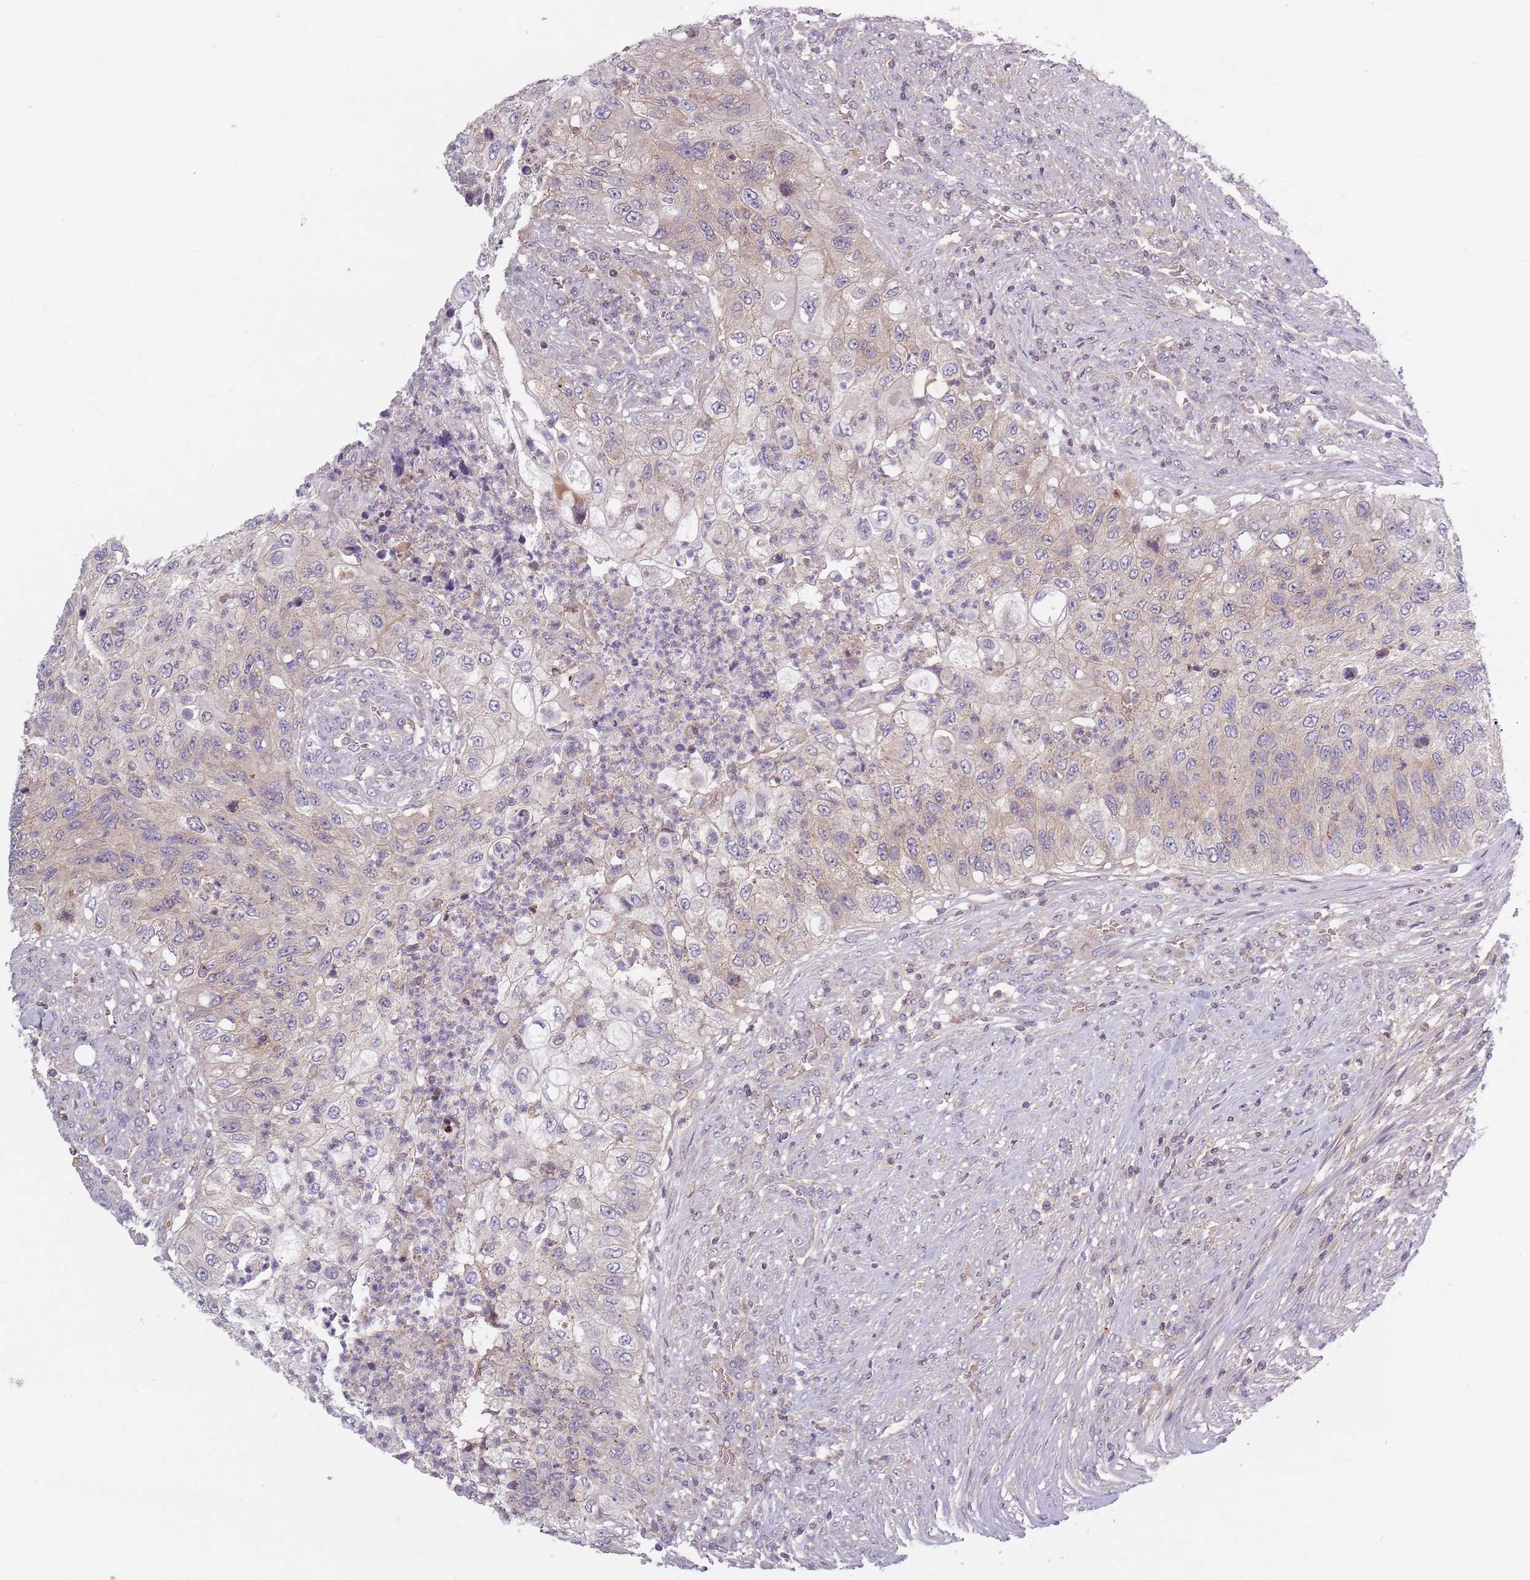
{"staining": {"intensity": "negative", "quantity": "none", "location": "none"}, "tissue": "urothelial cancer", "cell_type": "Tumor cells", "image_type": "cancer", "snomed": [{"axis": "morphology", "description": "Urothelial carcinoma, High grade"}, {"axis": "topography", "description": "Urinary bladder"}], "caption": "Immunohistochemical staining of human urothelial cancer shows no significant positivity in tumor cells. (DAB (3,3'-diaminobenzidine) IHC, high magnification).", "gene": "ASB13", "patient": {"sex": "female", "age": 60}}